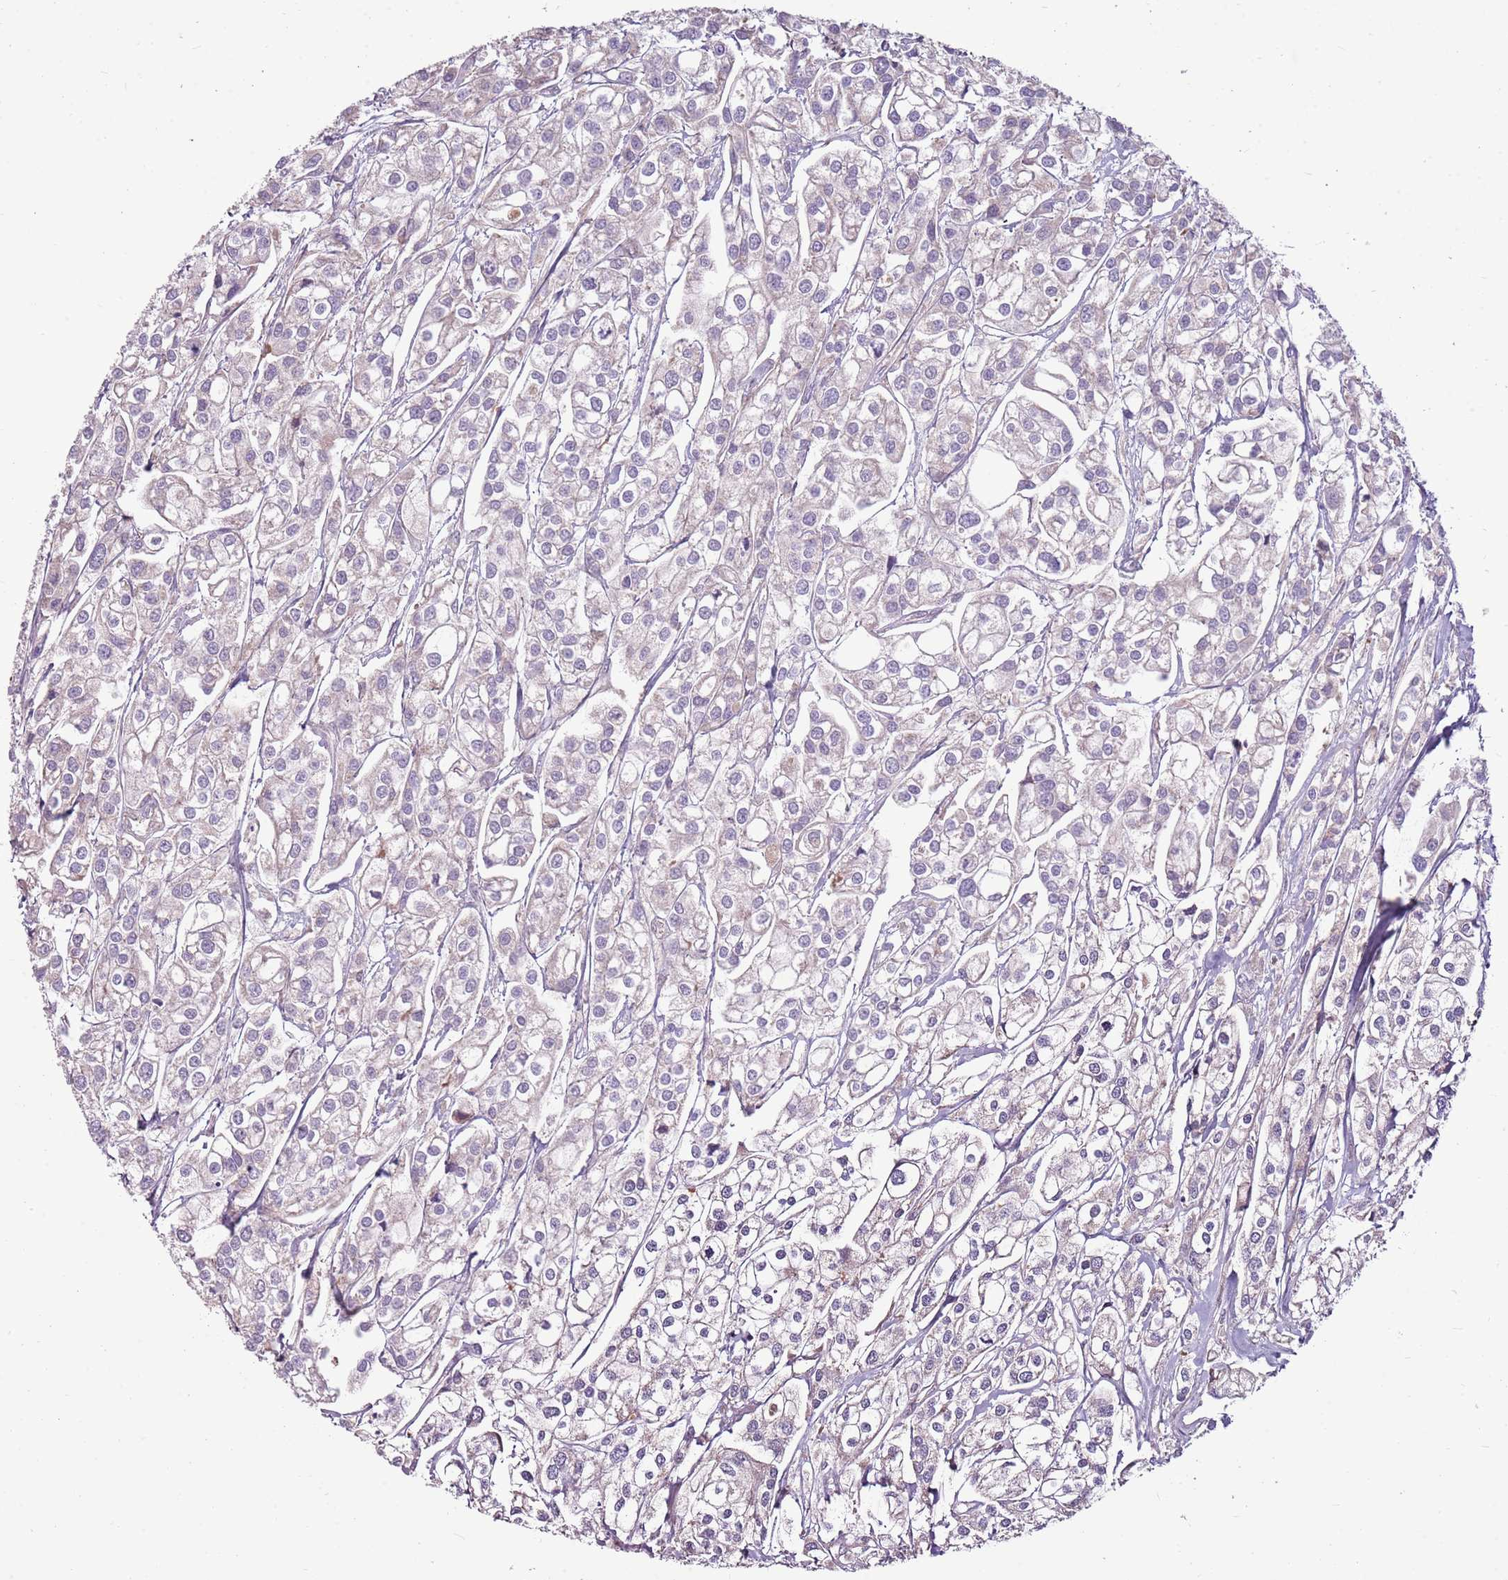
{"staining": {"intensity": "weak", "quantity": "<25%", "location": "cytoplasmic/membranous"}, "tissue": "urothelial cancer", "cell_type": "Tumor cells", "image_type": "cancer", "snomed": [{"axis": "morphology", "description": "Urothelial carcinoma, High grade"}, {"axis": "topography", "description": "Urinary bladder"}], "caption": "High power microscopy photomicrograph of an immunohistochemistry (IHC) photomicrograph of urothelial carcinoma (high-grade), revealing no significant staining in tumor cells.", "gene": "ZNF530", "patient": {"sex": "male", "age": 67}}